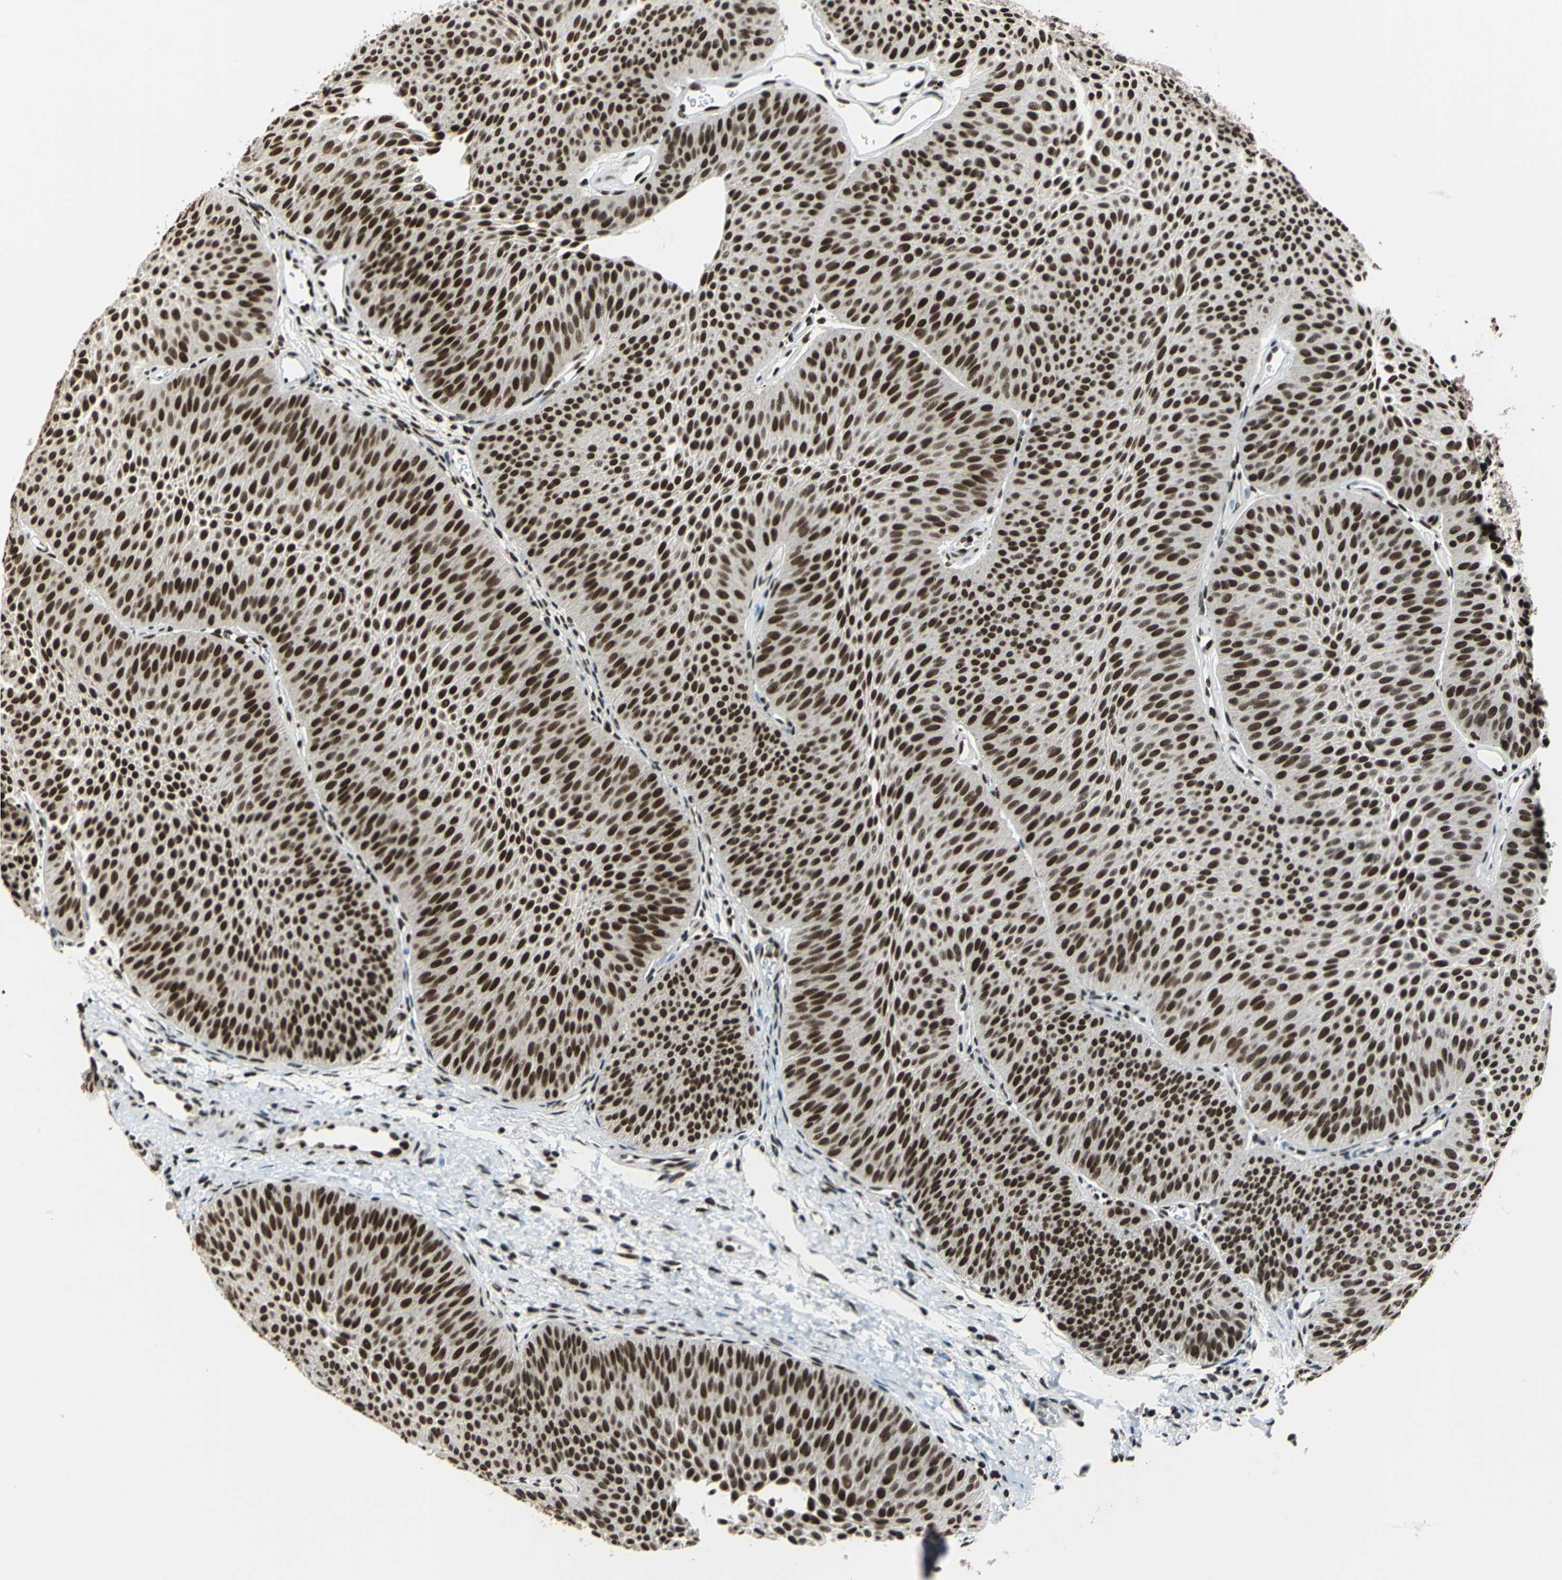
{"staining": {"intensity": "strong", "quantity": ">75%", "location": "nuclear"}, "tissue": "urothelial cancer", "cell_type": "Tumor cells", "image_type": "cancer", "snomed": [{"axis": "morphology", "description": "Urothelial carcinoma, Low grade"}, {"axis": "topography", "description": "Urinary bladder"}], "caption": "DAB (3,3'-diaminobenzidine) immunohistochemical staining of human urothelial cancer reveals strong nuclear protein positivity in approximately >75% of tumor cells.", "gene": "BCLAF1", "patient": {"sex": "female", "age": 60}}